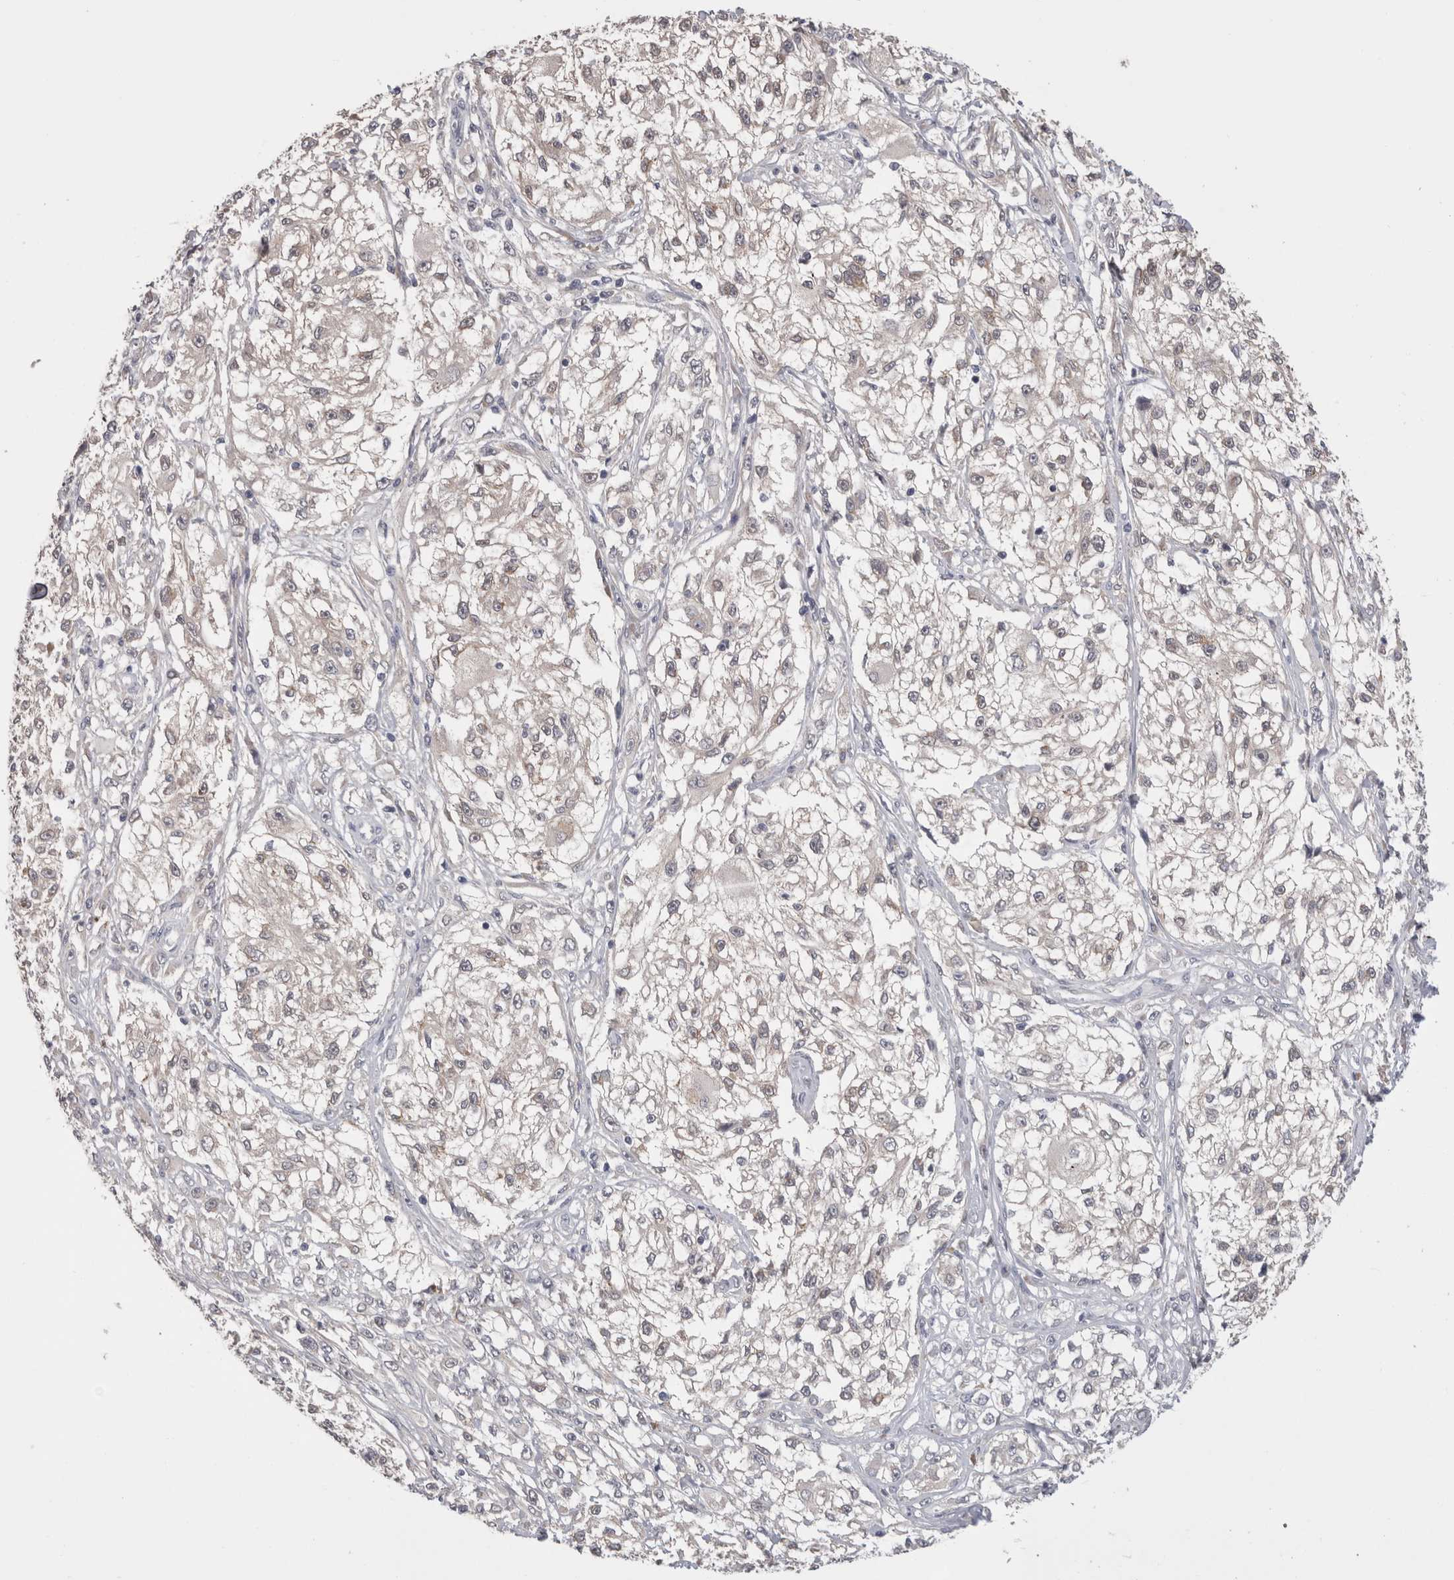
{"staining": {"intensity": "negative", "quantity": "none", "location": "none"}, "tissue": "melanoma", "cell_type": "Tumor cells", "image_type": "cancer", "snomed": [{"axis": "morphology", "description": "Malignant melanoma, NOS"}, {"axis": "topography", "description": "Skin of head"}], "caption": "Tumor cells are negative for brown protein staining in malignant melanoma.", "gene": "DCTN6", "patient": {"sex": "male", "age": 83}}